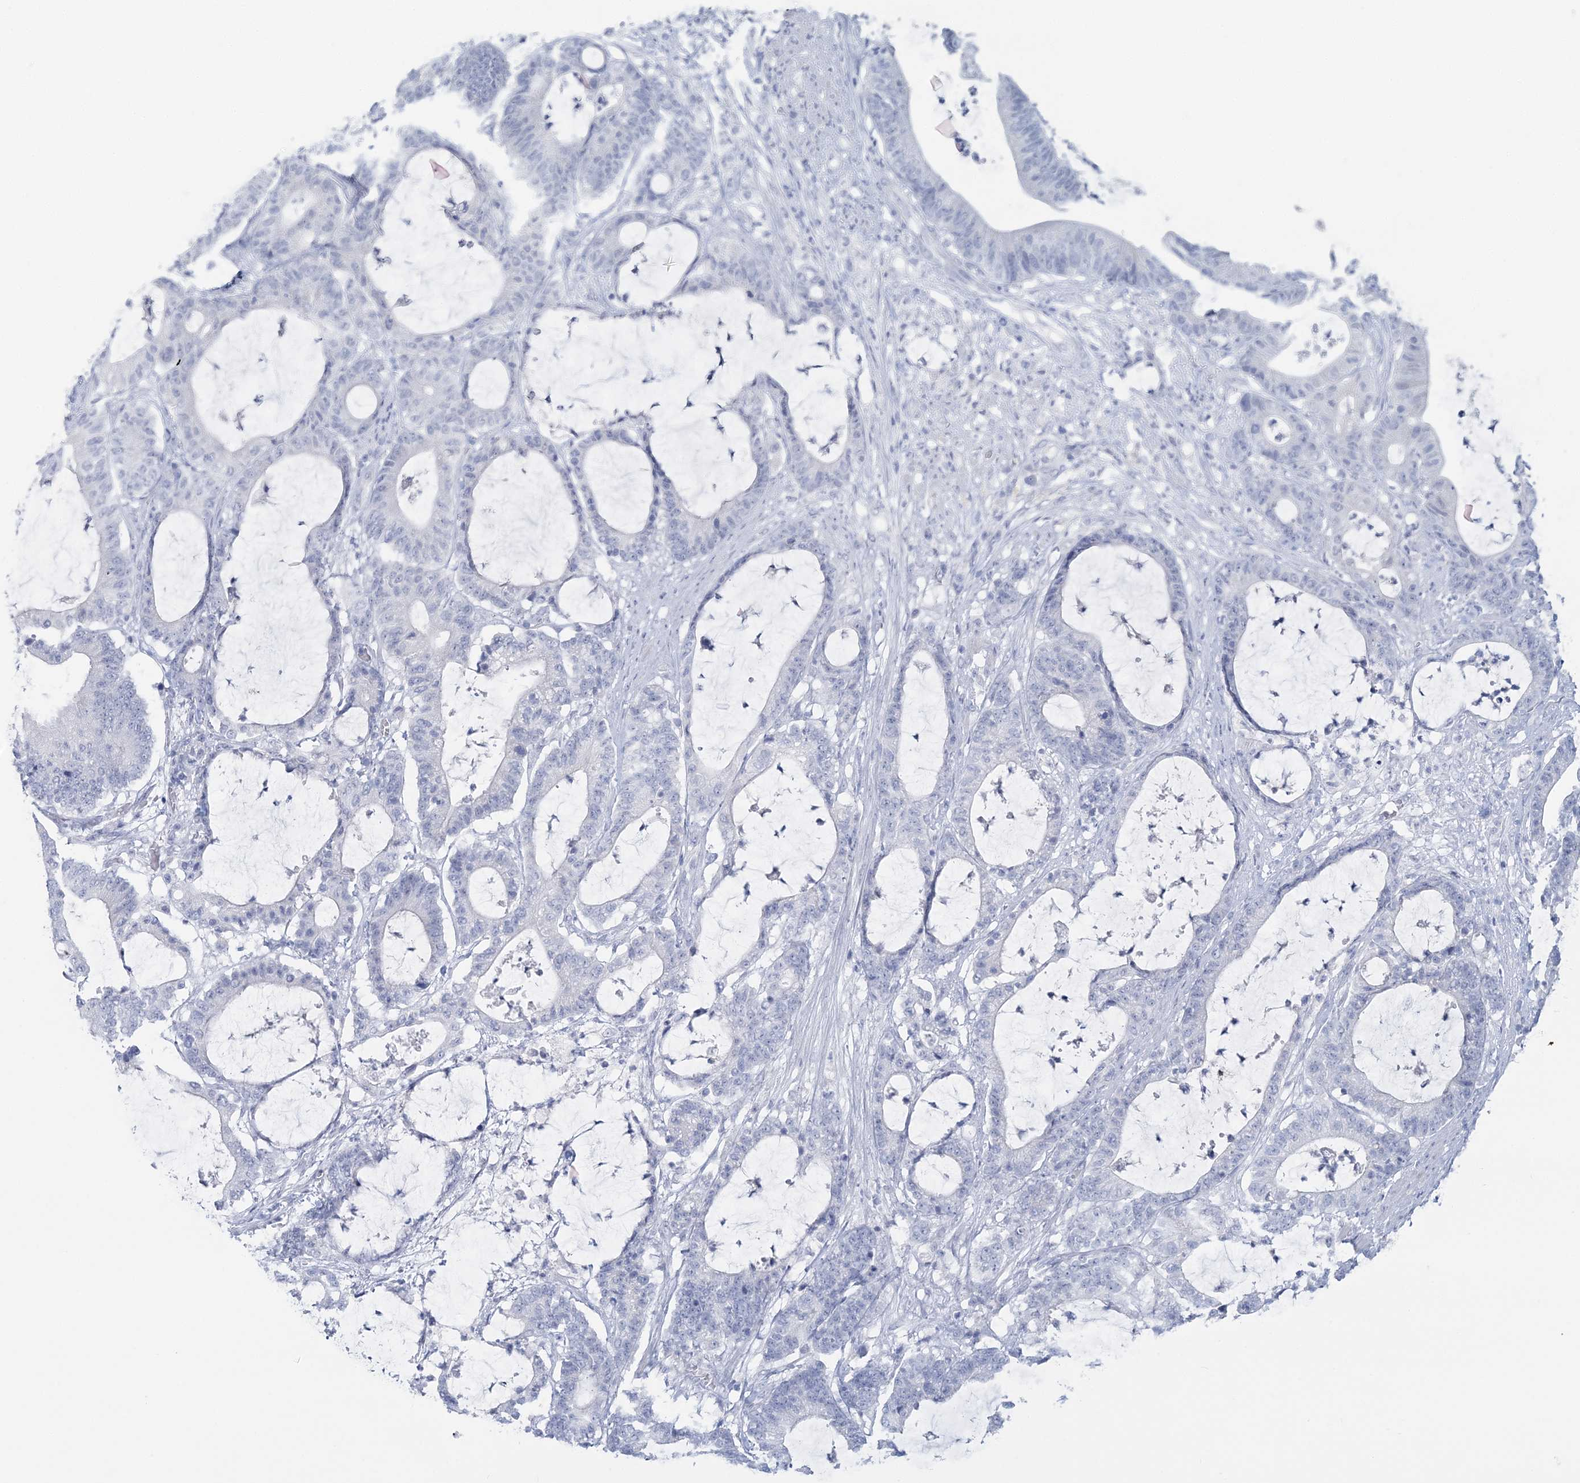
{"staining": {"intensity": "negative", "quantity": "none", "location": "none"}, "tissue": "colorectal cancer", "cell_type": "Tumor cells", "image_type": "cancer", "snomed": [{"axis": "morphology", "description": "Adenocarcinoma, NOS"}, {"axis": "topography", "description": "Colon"}], "caption": "The histopathology image exhibits no significant staining in tumor cells of colorectal cancer (adenocarcinoma). (DAB immunohistochemistry (IHC), high magnification).", "gene": "CYP3A4", "patient": {"sex": "female", "age": 84}}